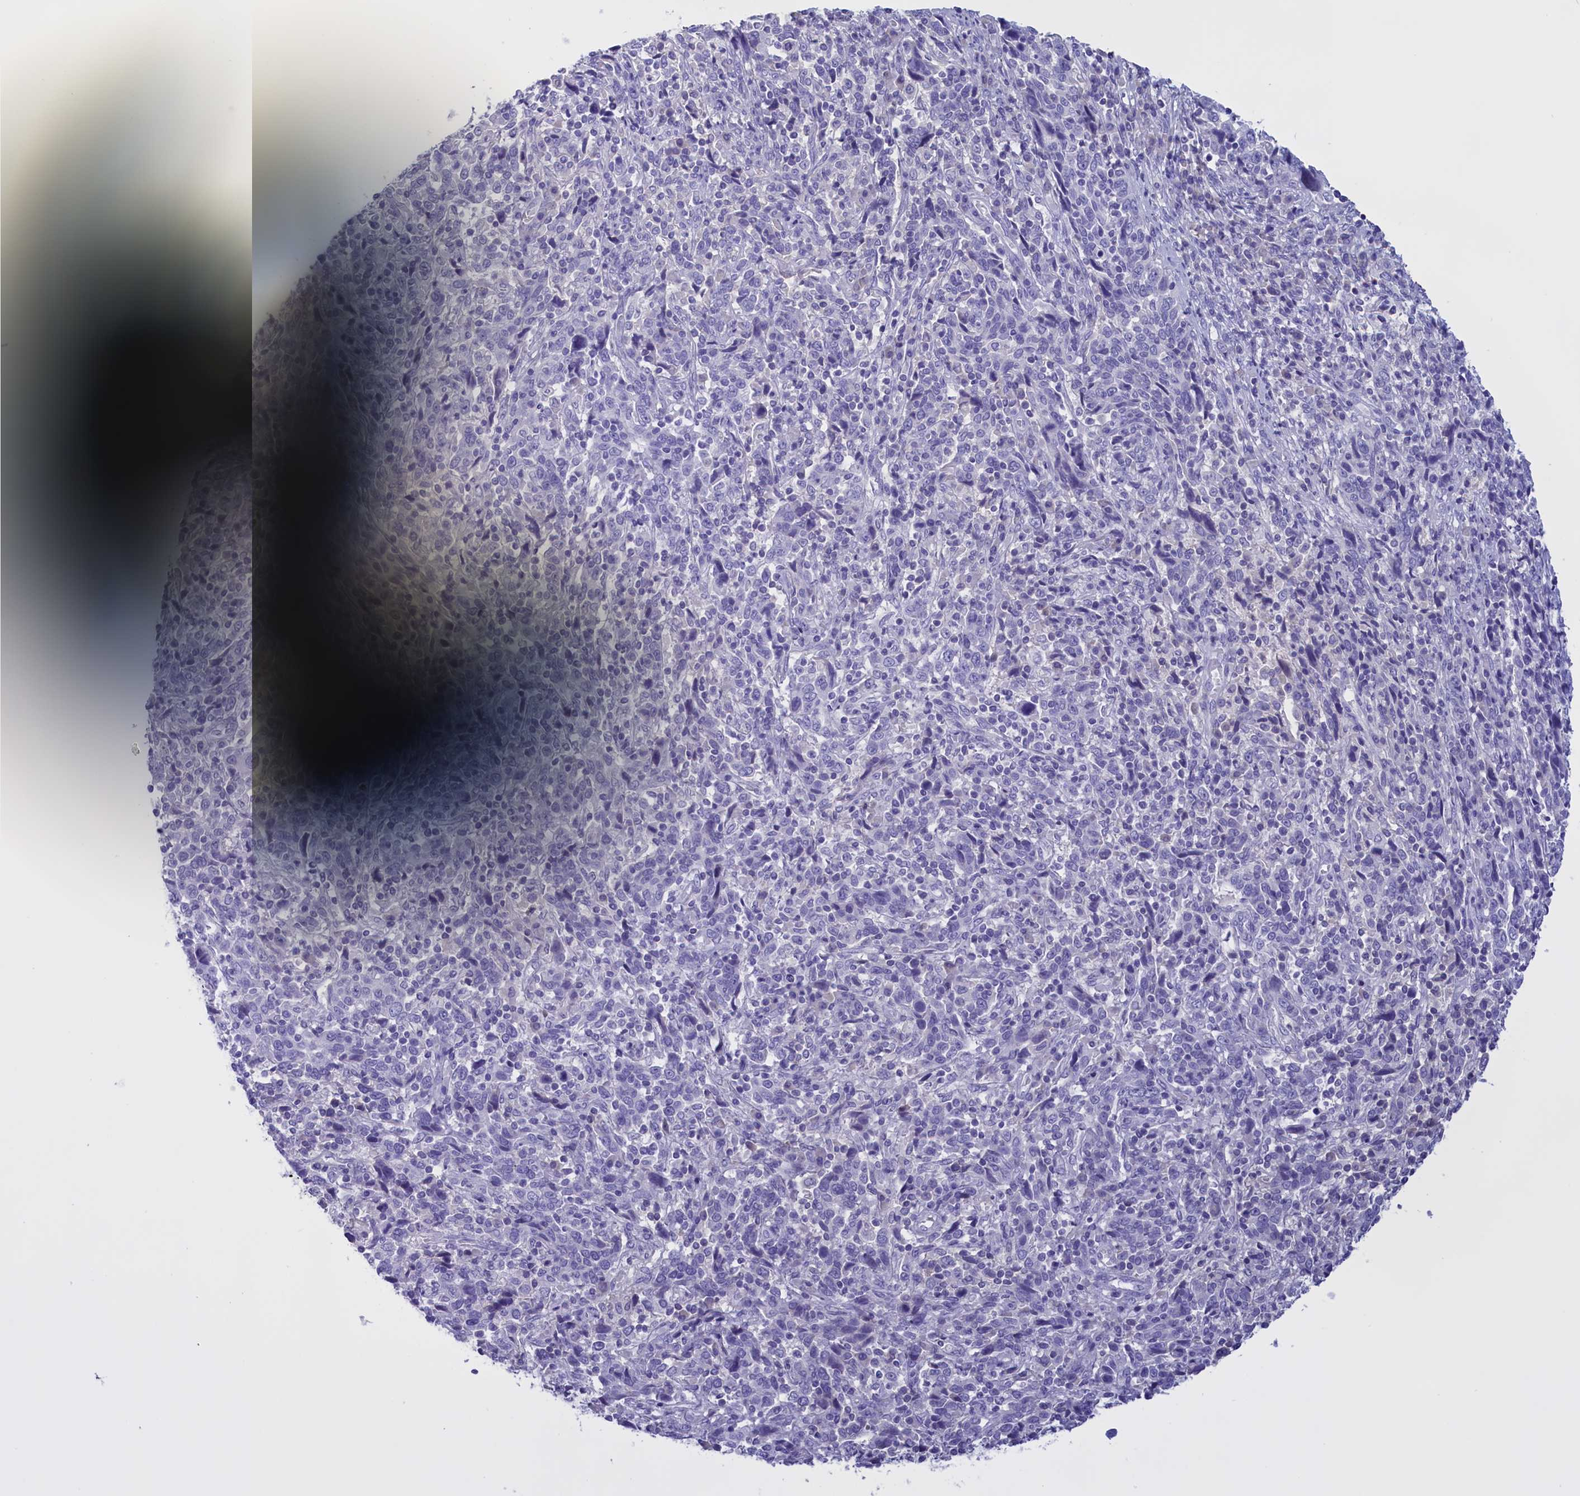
{"staining": {"intensity": "negative", "quantity": "none", "location": "none"}, "tissue": "cervical cancer", "cell_type": "Tumor cells", "image_type": "cancer", "snomed": [{"axis": "morphology", "description": "Squamous cell carcinoma, NOS"}, {"axis": "topography", "description": "Cervix"}], "caption": "A high-resolution micrograph shows immunohistochemistry (IHC) staining of cervical cancer (squamous cell carcinoma), which reveals no significant positivity in tumor cells.", "gene": "PROK2", "patient": {"sex": "female", "age": 46}}